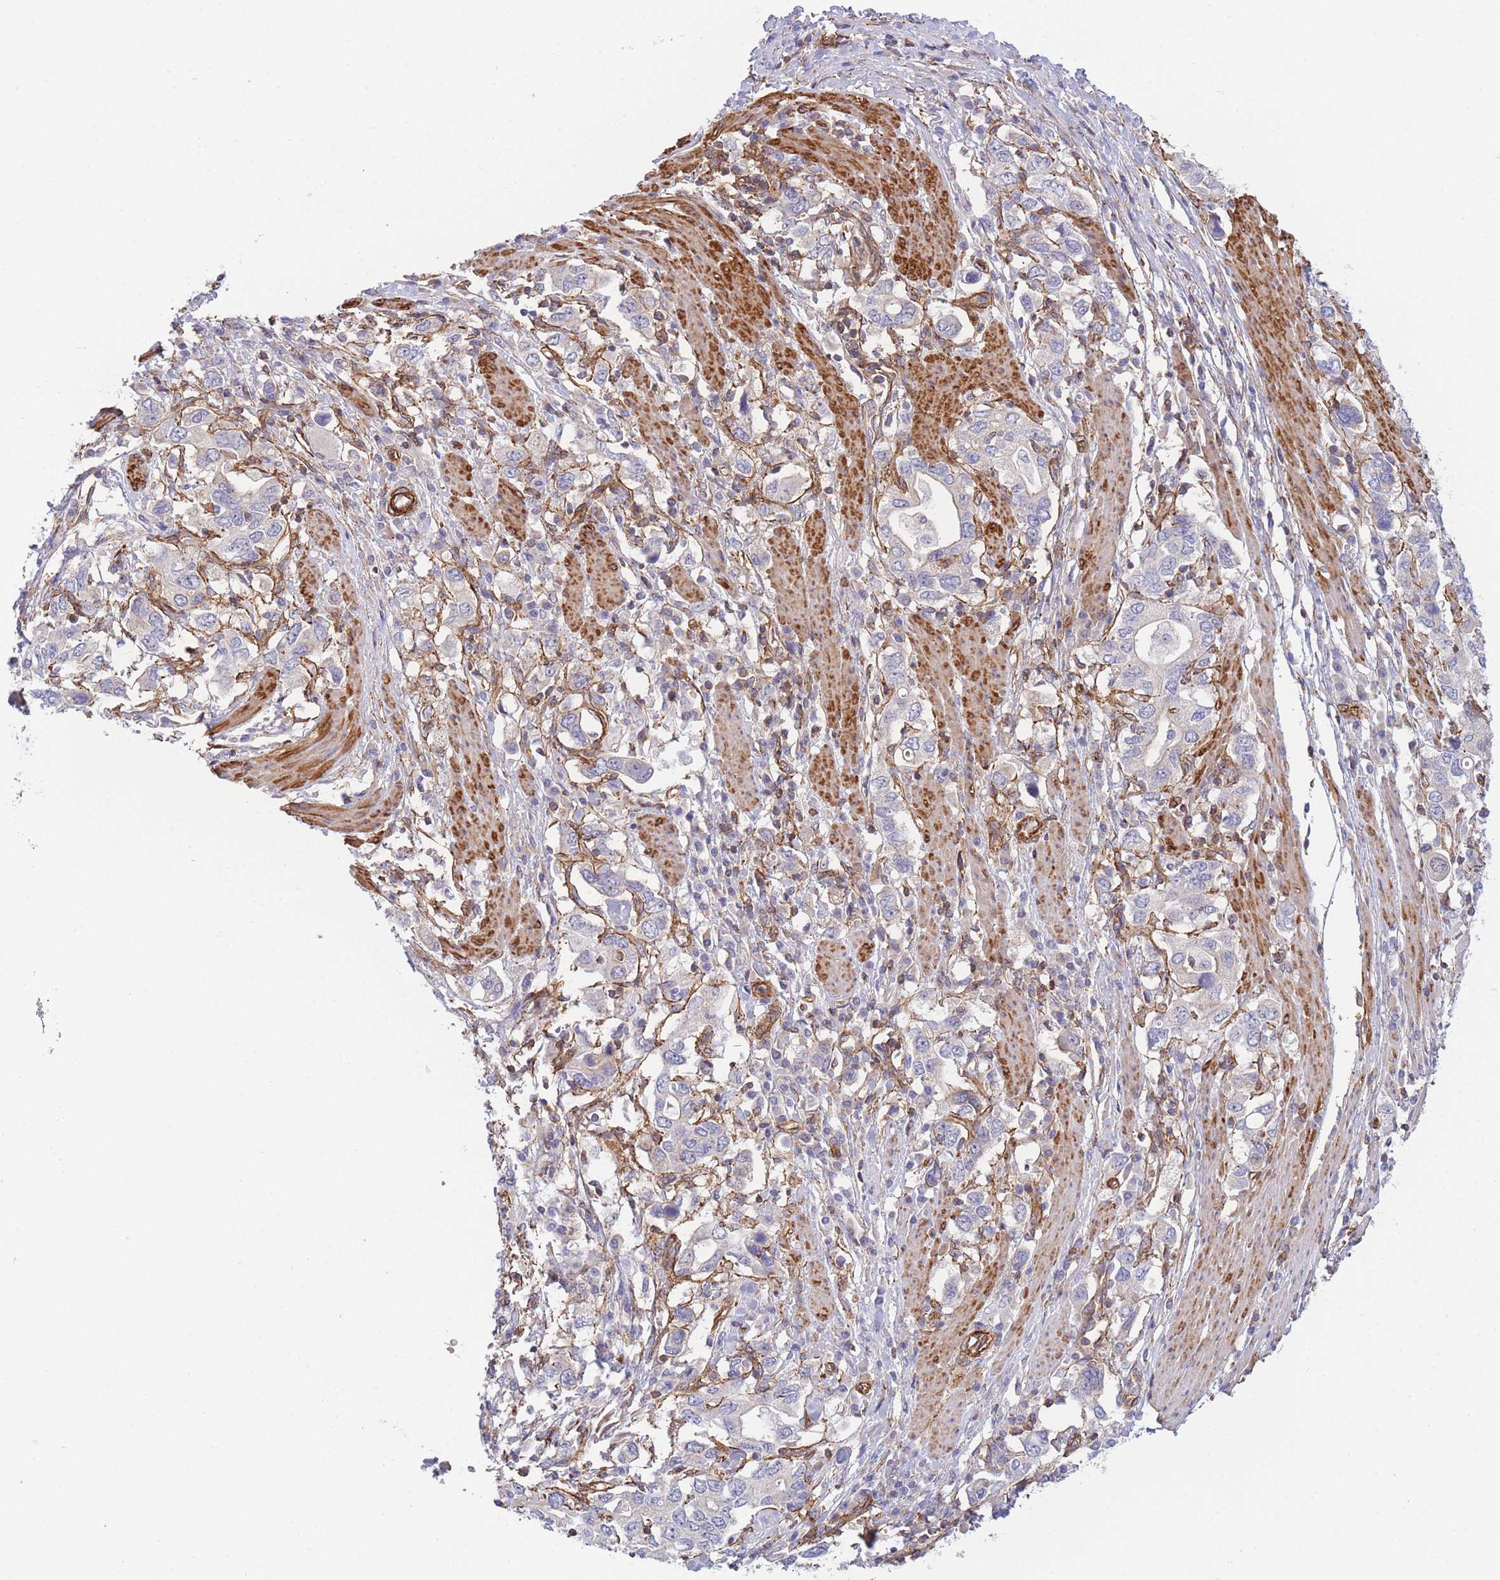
{"staining": {"intensity": "negative", "quantity": "none", "location": "none"}, "tissue": "stomach cancer", "cell_type": "Tumor cells", "image_type": "cancer", "snomed": [{"axis": "morphology", "description": "Adenocarcinoma, NOS"}, {"axis": "topography", "description": "Stomach, upper"}, {"axis": "topography", "description": "Stomach"}], "caption": "This is an IHC histopathology image of stomach cancer. There is no expression in tumor cells.", "gene": "CDC25B", "patient": {"sex": "male", "age": 62}}